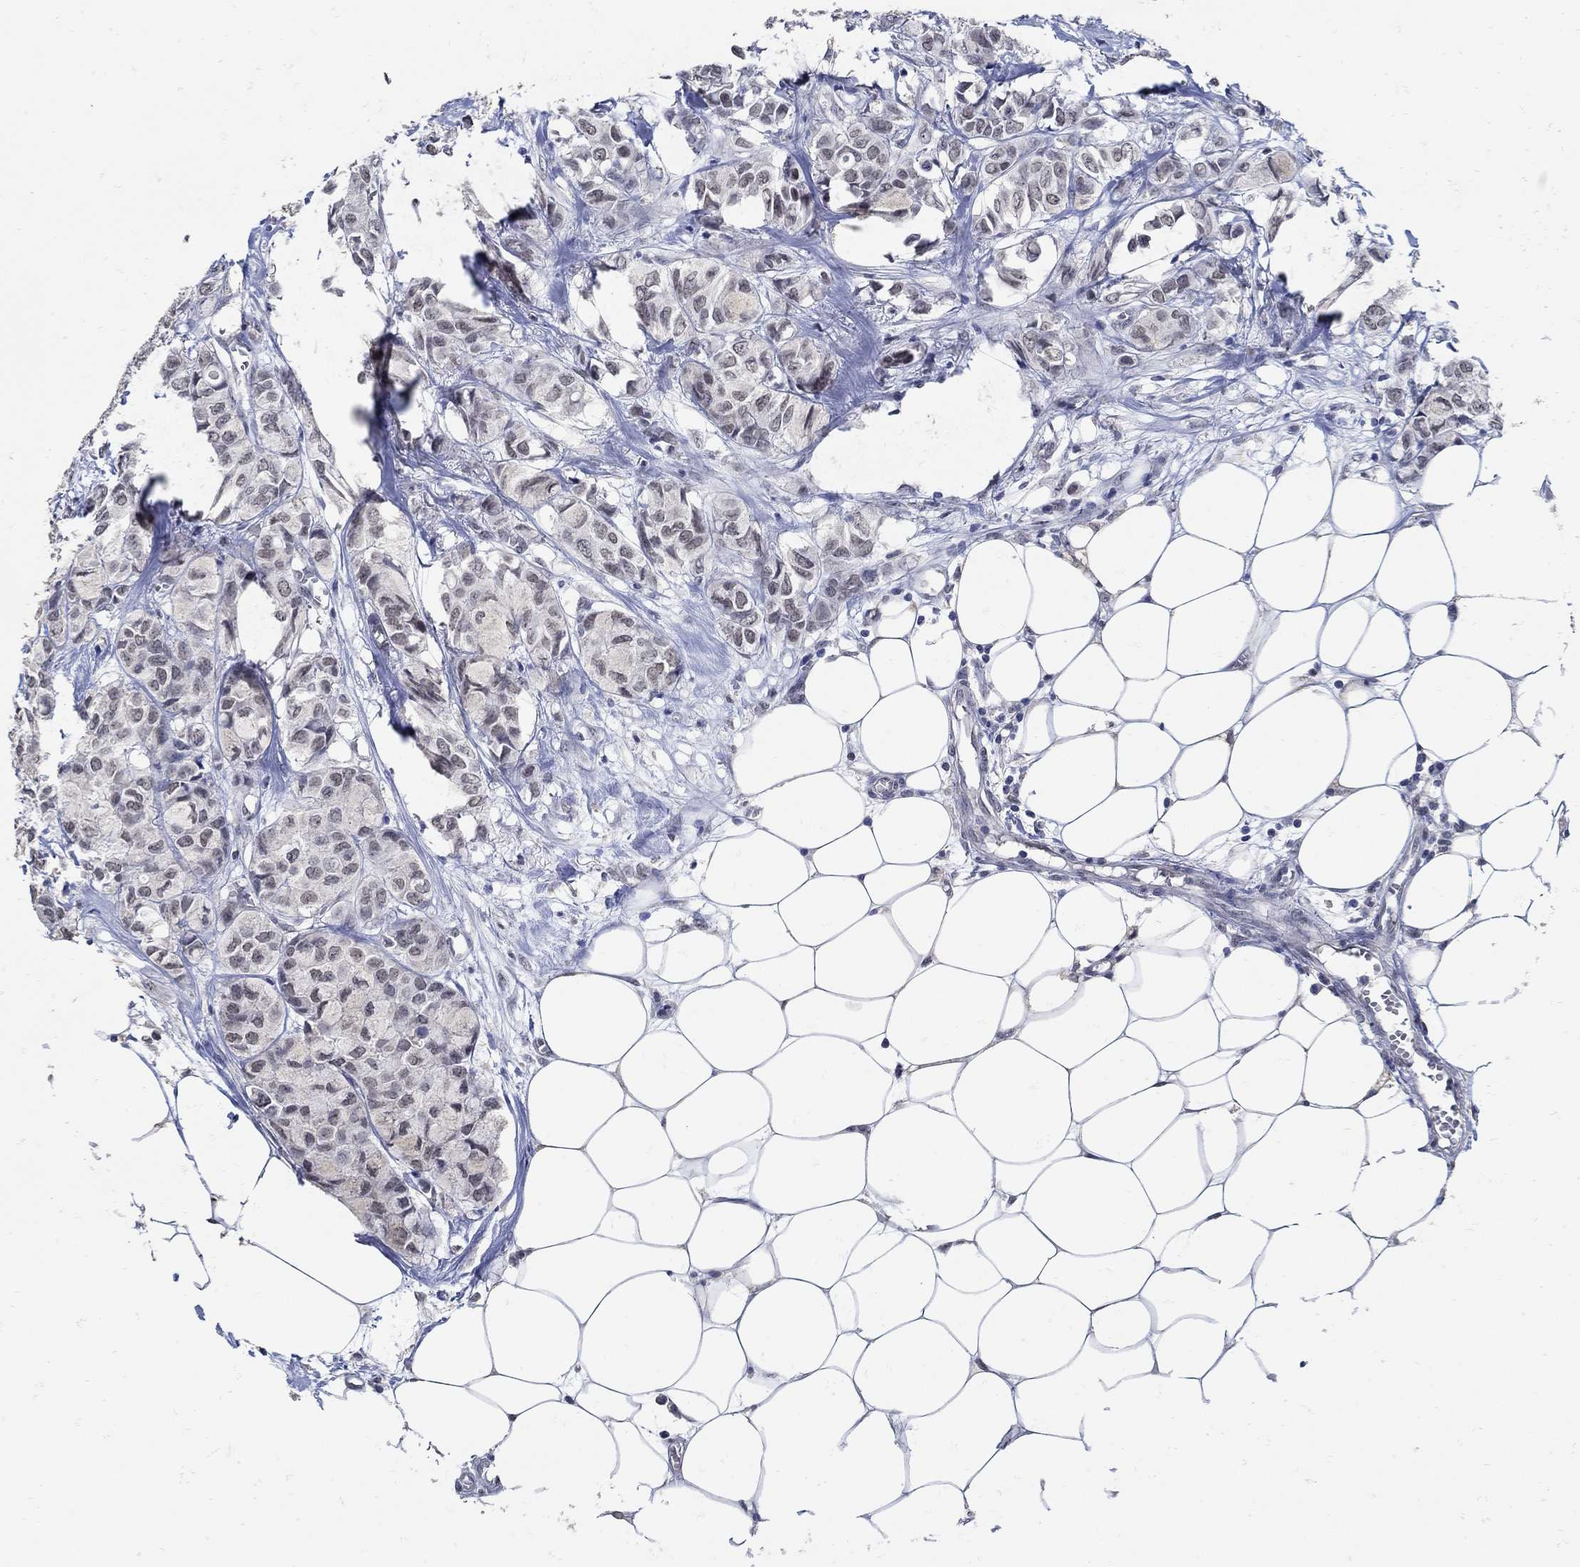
{"staining": {"intensity": "negative", "quantity": "none", "location": "none"}, "tissue": "breast cancer", "cell_type": "Tumor cells", "image_type": "cancer", "snomed": [{"axis": "morphology", "description": "Duct carcinoma"}, {"axis": "topography", "description": "Breast"}], "caption": "An IHC micrograph of breast cancer (infiltrating ductal carcinoma) is shown. There is no staining in tumor cells of breast cancer (infiltrating ductal carcinoma).", "gene": "KCNN3", "patient": {"sex": "female", "age": 85}}